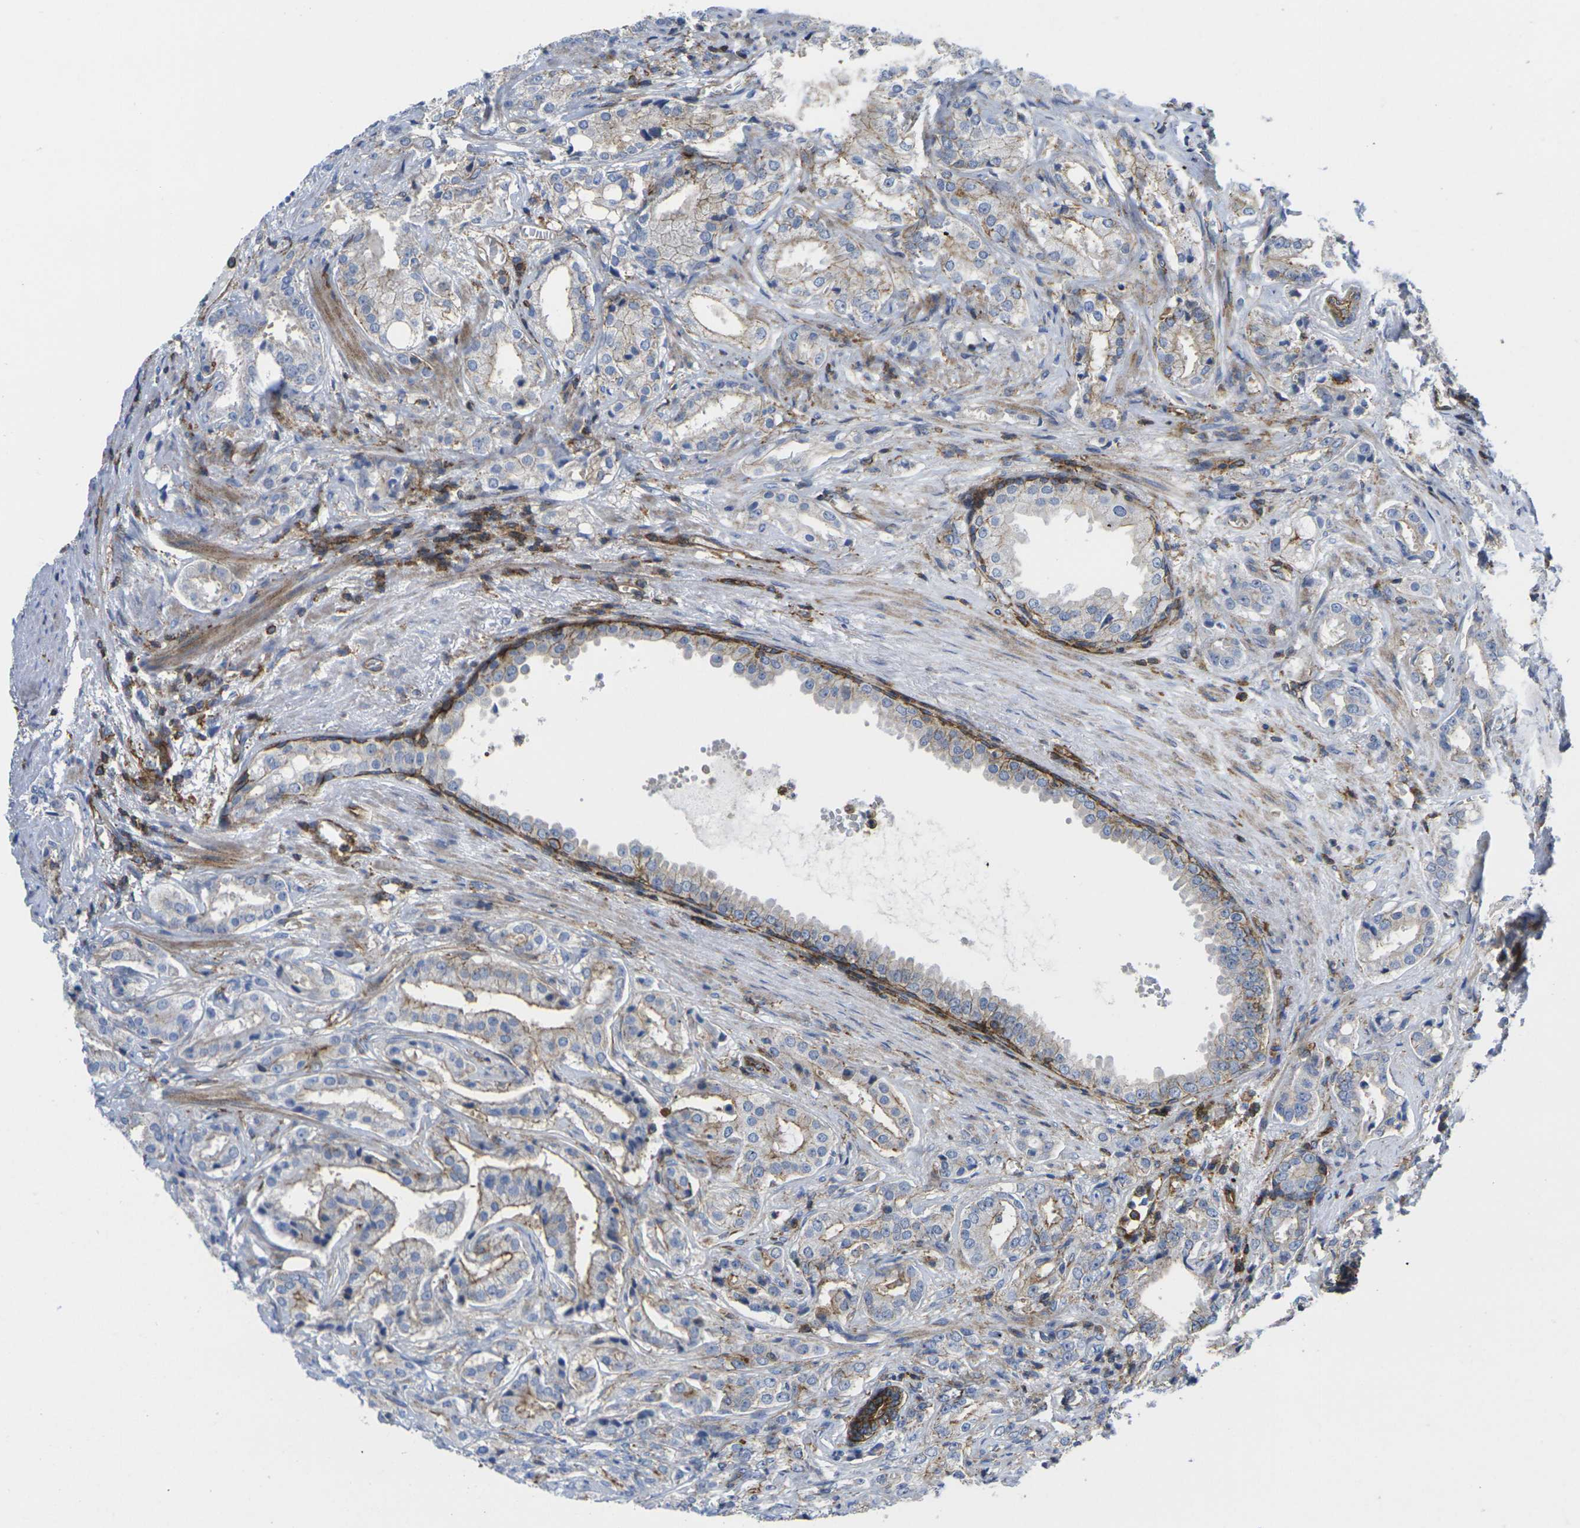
{"staining": {"intensity": "moderate", "quantity": ">75%", "location": "cytoplasmic/membranous"}, "tissue": "prostate cancer", "cell_type": "Tumor cells", "image_type": "cancer", "snomed": [{"axis": "morphology", "description": "Adenocarcinoma, High grade"}, {"axis": "topography", "description": "Prostate"}], "caption": "A micrograph of adenocarcinoma (high-grade) (prostate) stained for a protein displays moderate cytoplasmic/membranous brown staining in tumor cells. (Stains: DAB in brown, nuclei in blue, Microscopy: brightfield microscopy at high magnification).", "gene": "IQGAP1", "patient": {"sex": "male", "age": 64}}